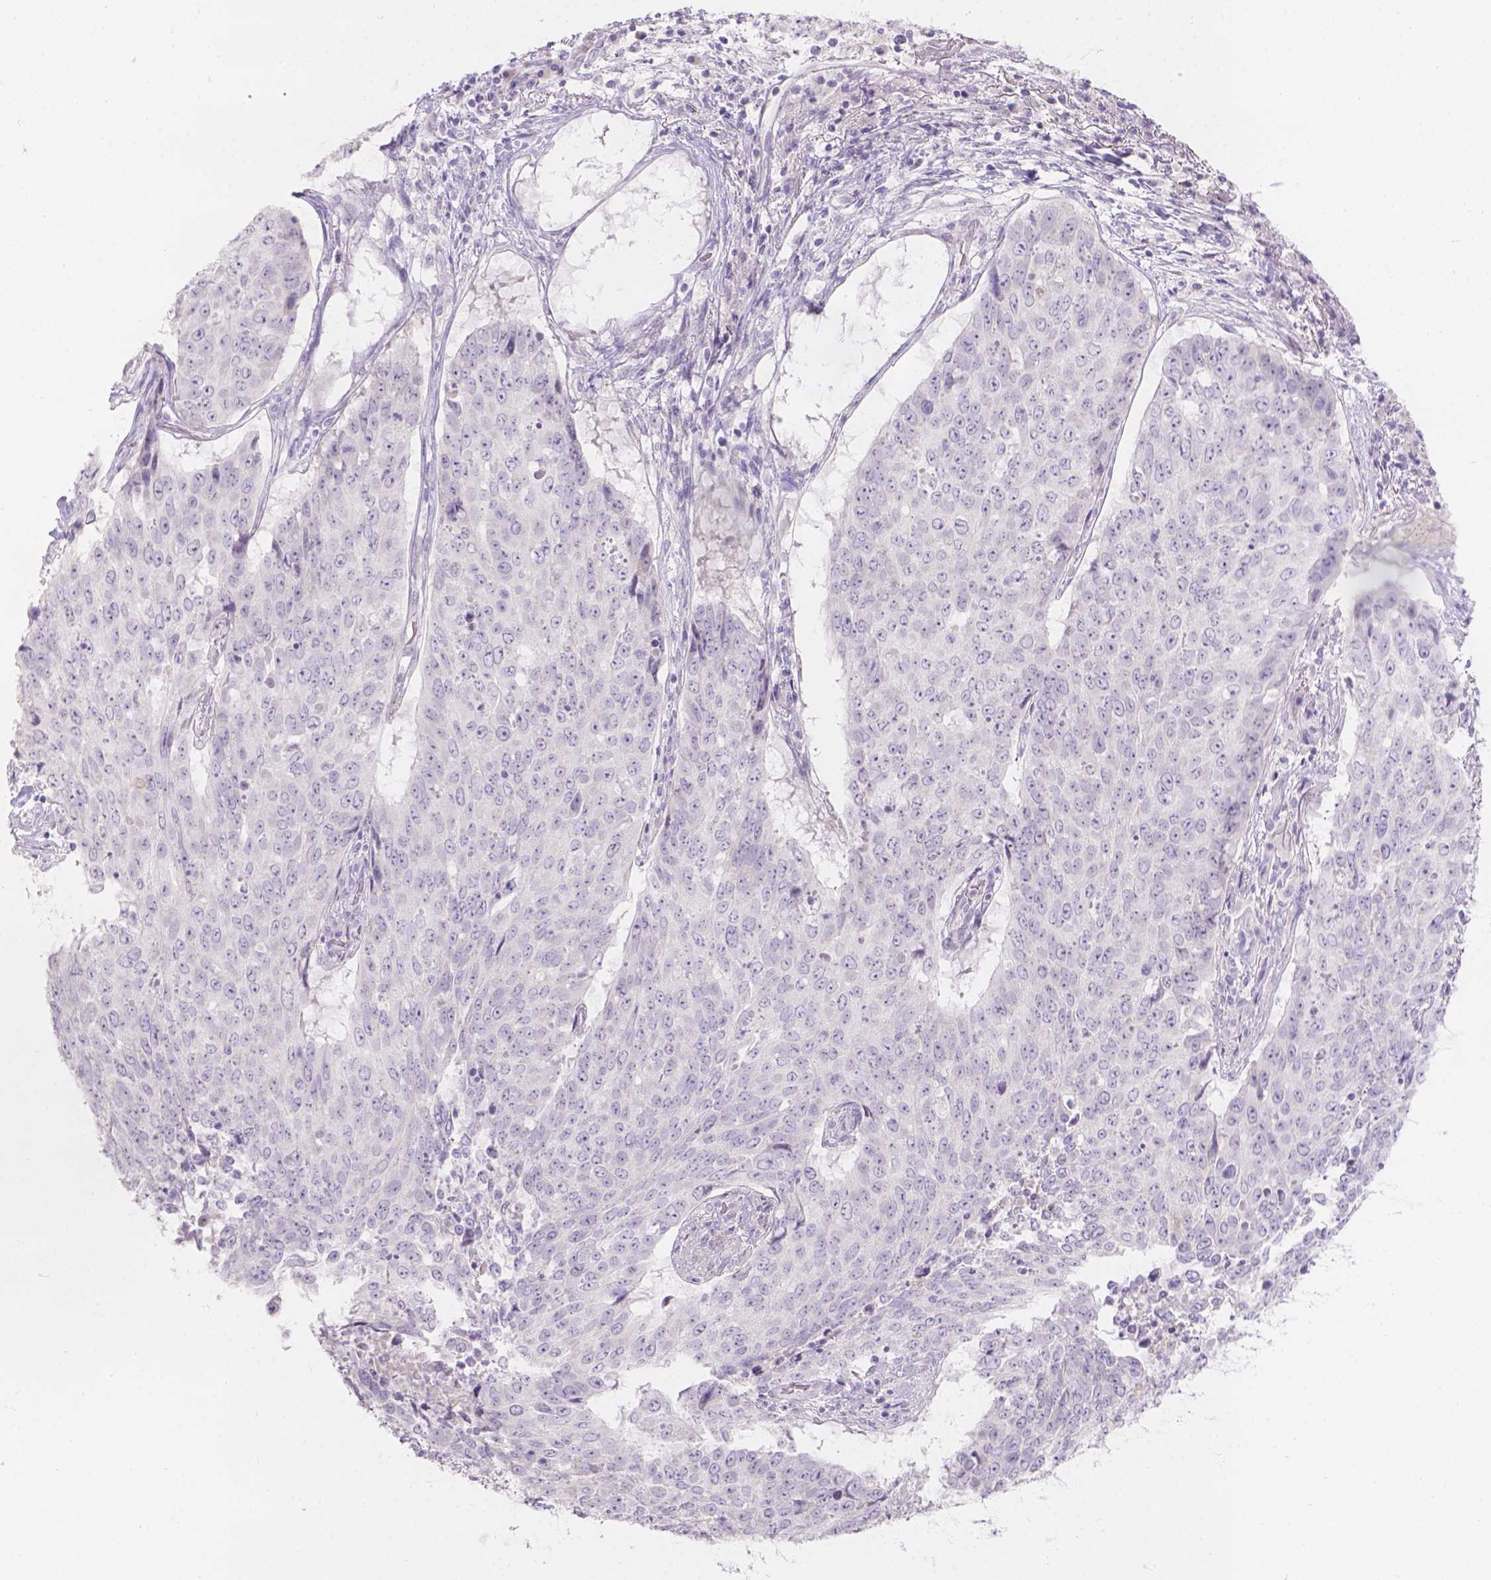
{"staining": {"intensity": "negative", "quantity": "none", "location": "none"}, "tissue": "lung cancer", "cell_type": "Tumor cells", "image_type": "cancer", "snomed": [{"axis": "morphology", "description": "Normal tissue, NOS"}, {"axis": "morphology", "description": "Squamous cell carcinoma, NOS"}, {"axis": "topography", "description": "Bronchus"}, {"axis": "topography", "description": "Lung"}], "caption": "The immunohistochemistry (IHC) histopathology image has no significant staining in tumor cells of lung squamous cell carcinoma tissue.", "gene": "HTN3", "patient": {"sex": "male", "age": 64}}